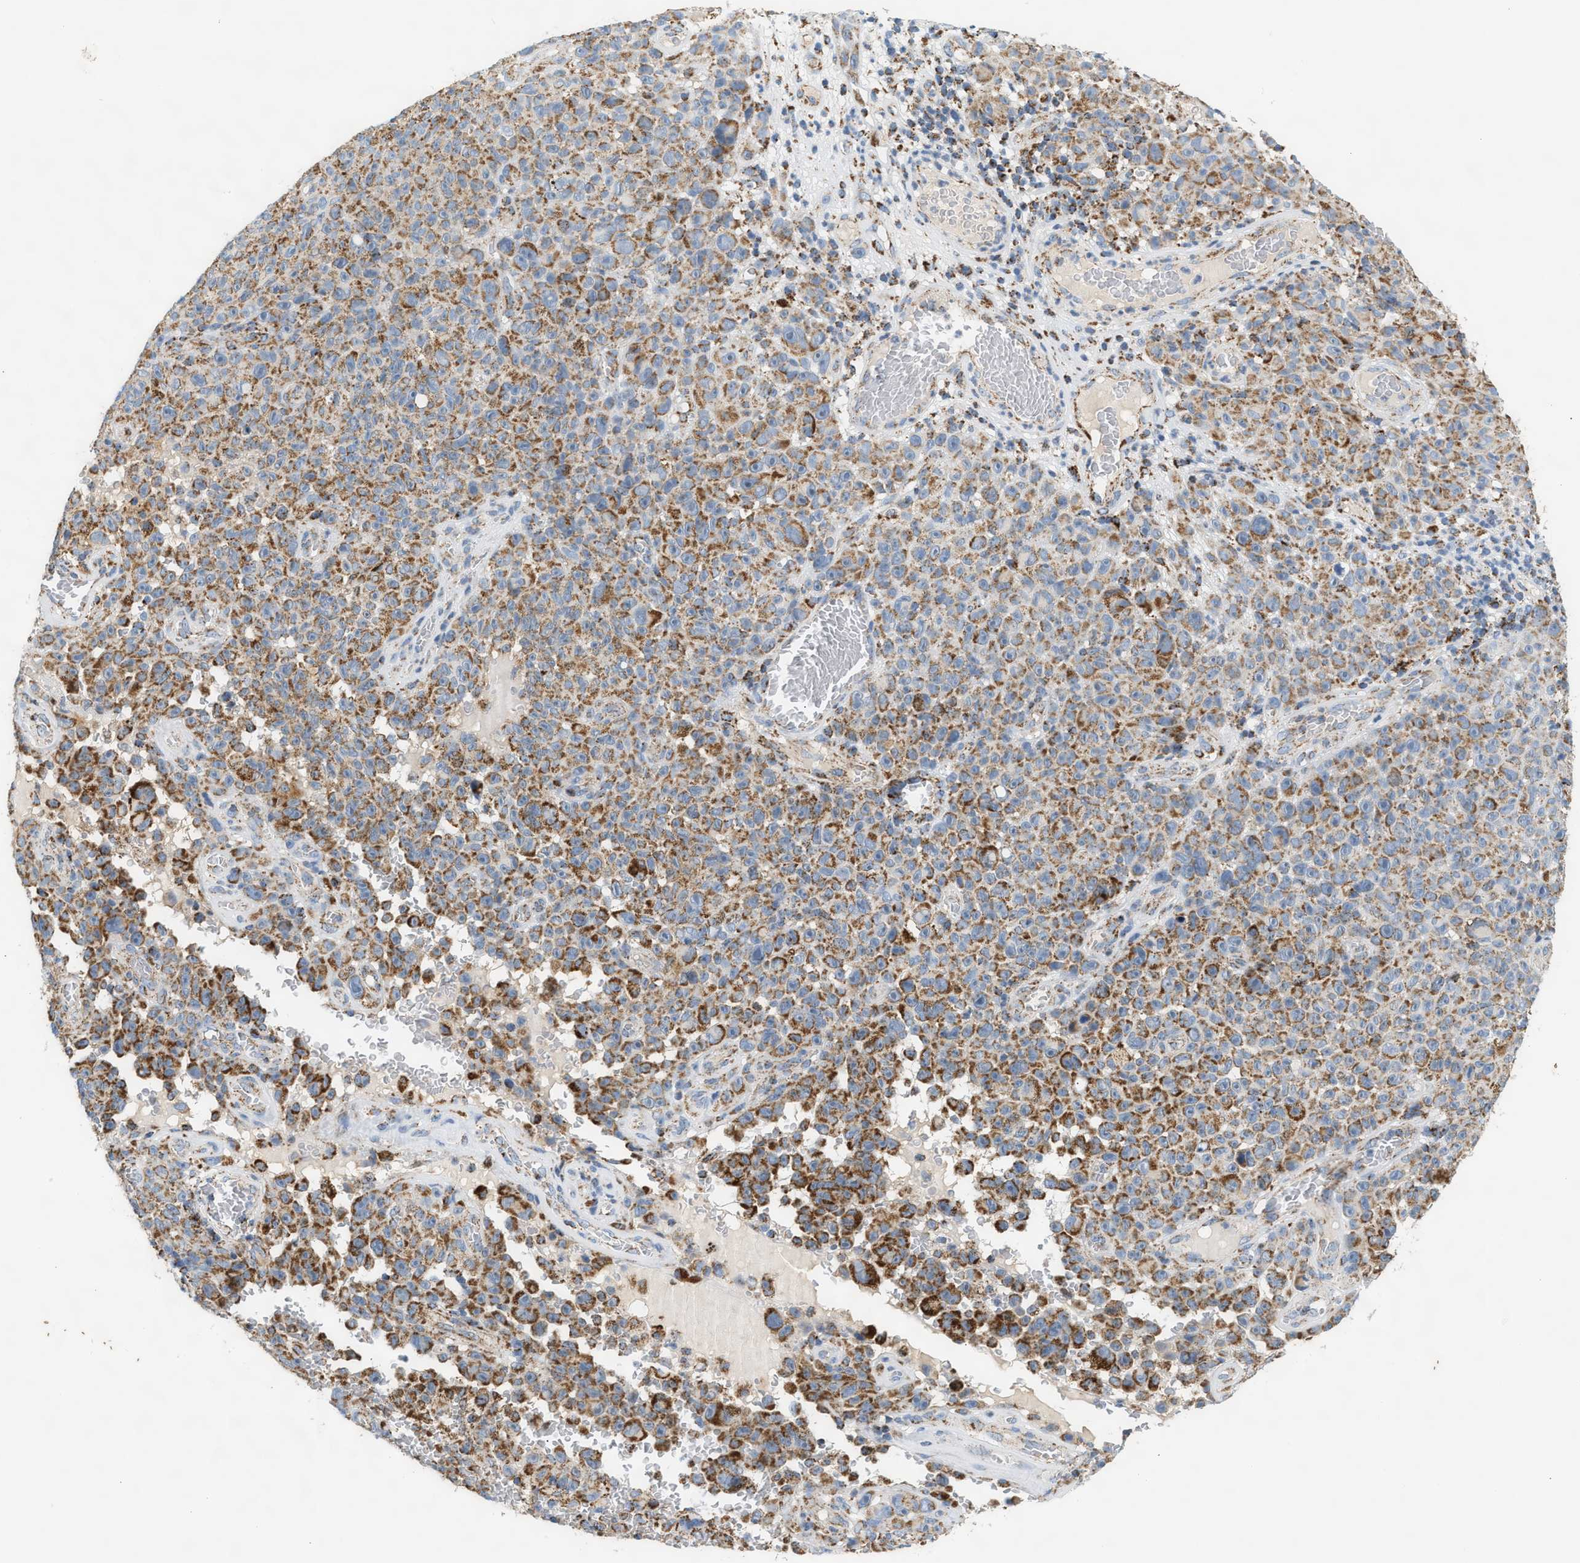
{"staining": {"intensity": "moderate", "quantity": ">75%", "location": "cytoplasmic/membranous"}, "tissue": "melanoma", "cell_type": "Tumor cells", "image_type": "cancer", "snomed": [{"axis": "morphology", "description": "Malignant melanoma, NOS"}, {"axis": "topography", "description": "Skin"}], "caption": "Malignant melanoma stained with a protein marker shows moderate staining in tumor cells.", "gene": "OGDH", "patient": {"sex": "female", "age": 82}}